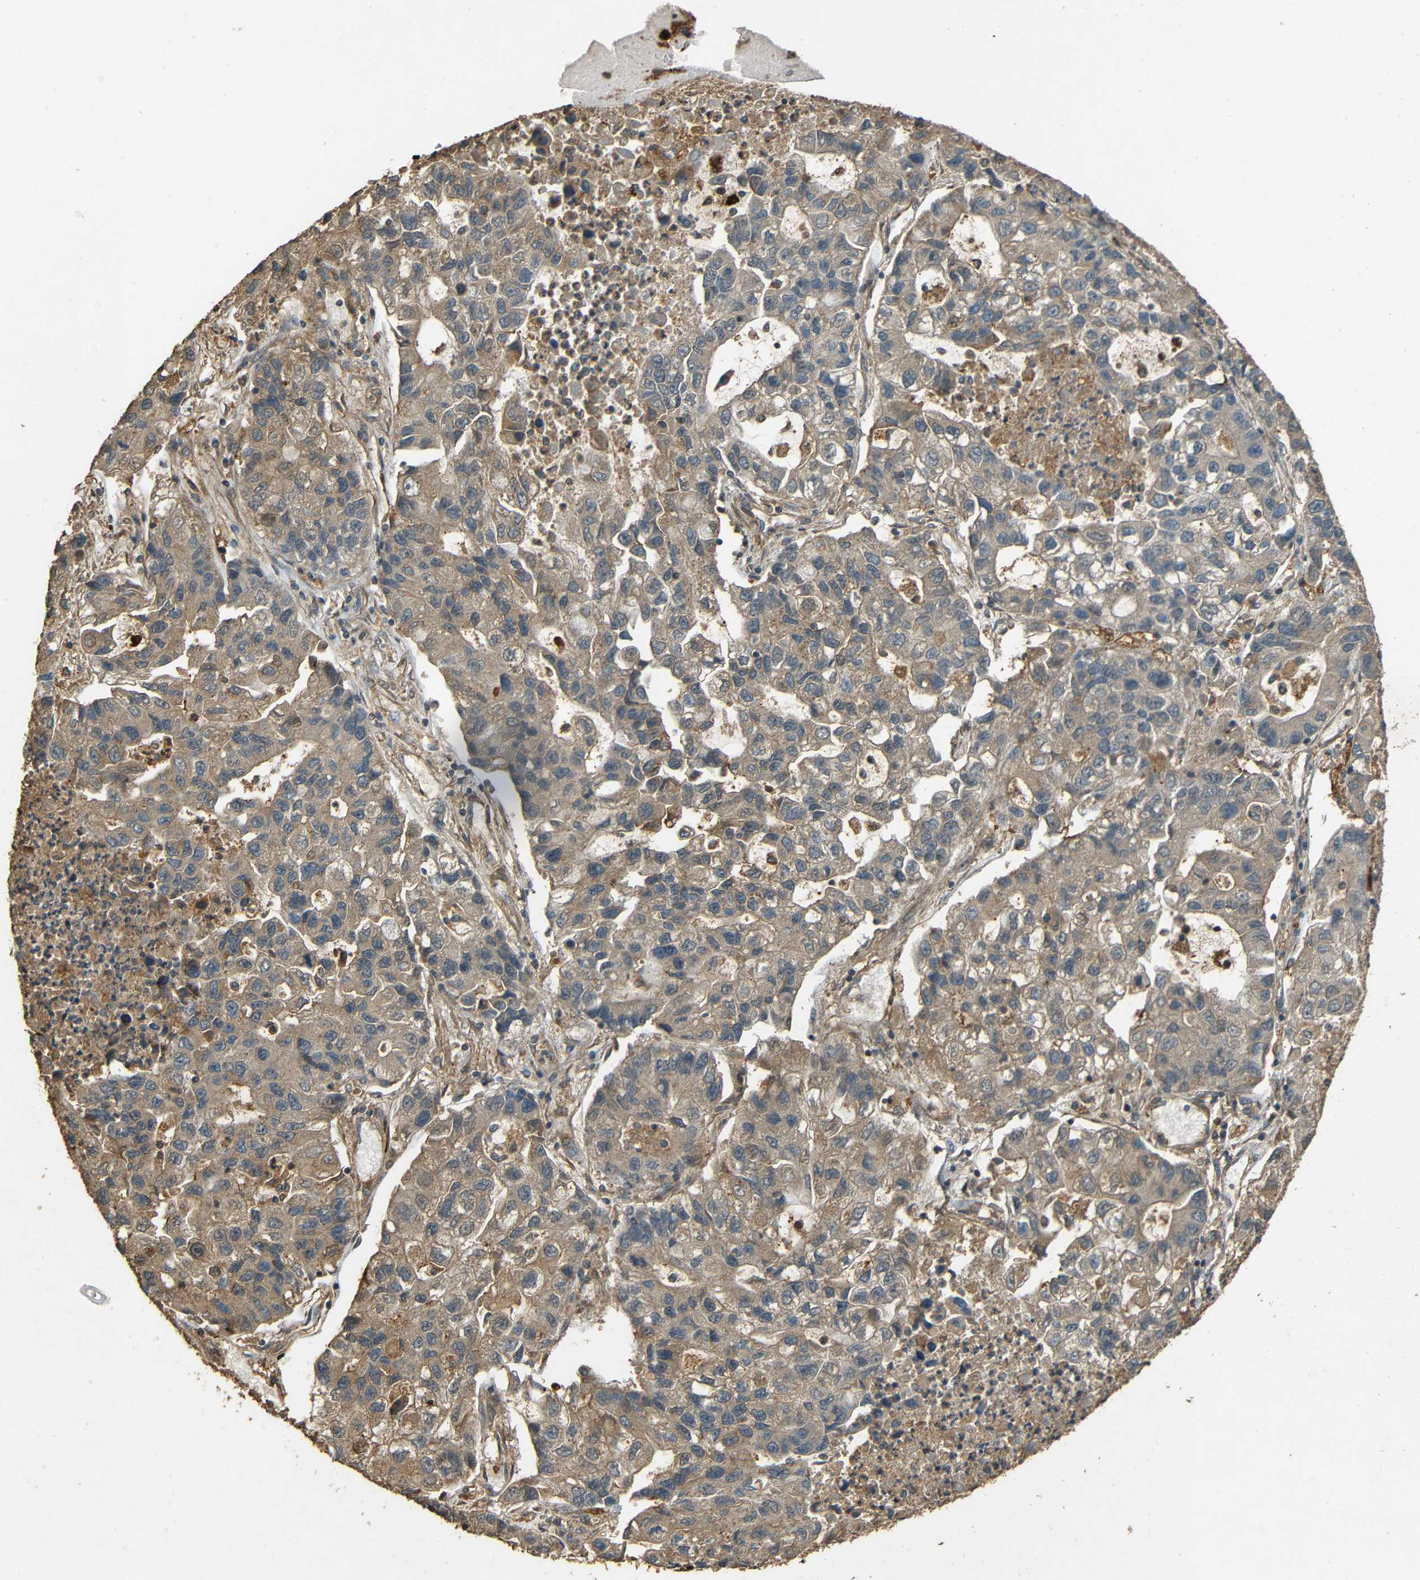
{"staining": {"intensity": "weak", "quantity": ">75%", "location": "cytoplasmic/membranous"}, "tissue": "lung cancer", "cell_type": "Tumor cells", "image_type": "cancer", "snomed": [{"axis": "morphology", "description": "Adenocarcinoma, NOS"}, {"axis": "topography", "description": "Lung"}], "caption": "Tumor cells reveal low levels of weak cytoplasmic/membranous expression in about >75% of cells in human lung cancer (adenocarcinoma).", "gene": "PDE5A", "patient": {"sex": "female", "age": 51}}